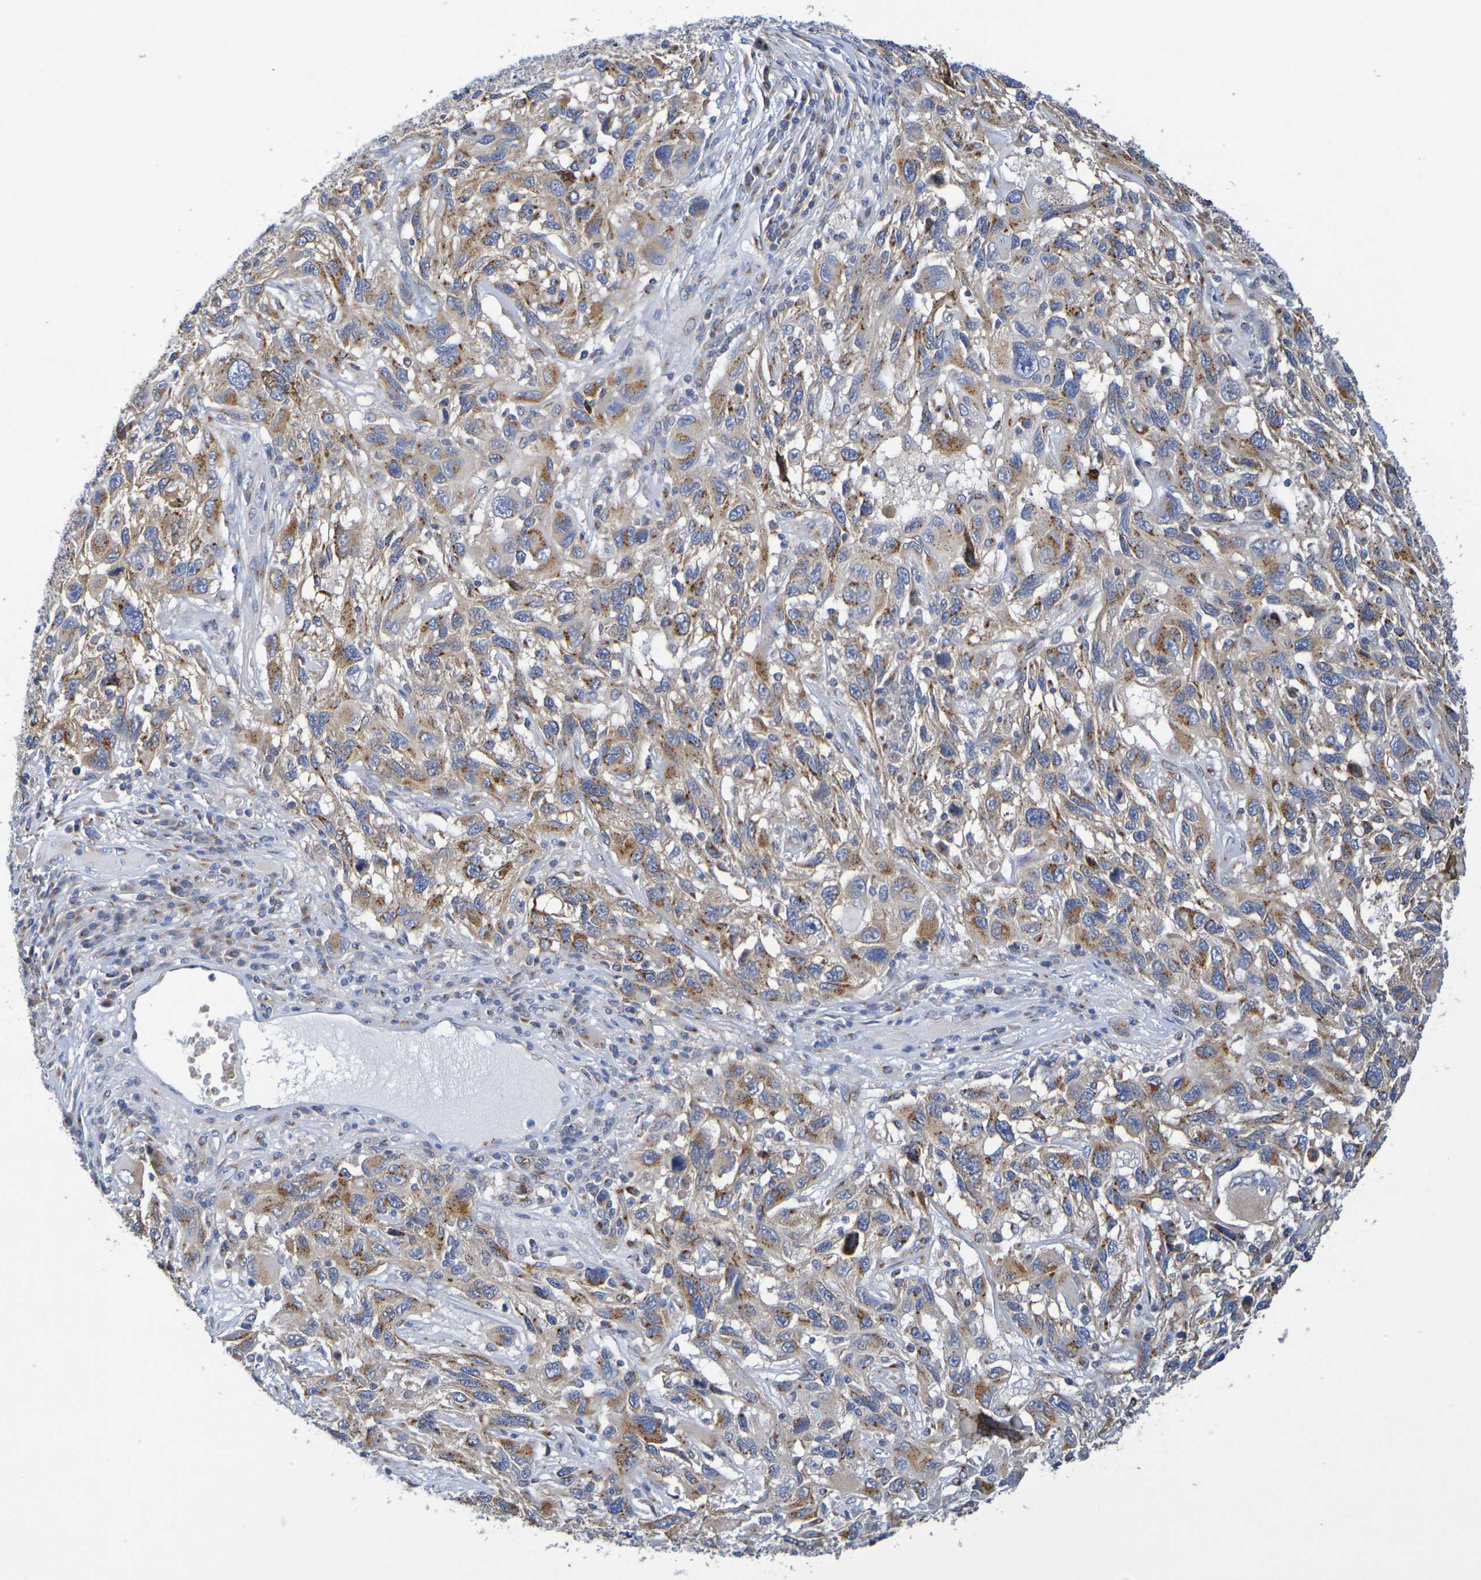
{"staining": {"intensity": "moderate", "quantity": ">75%", "location": "cytoplasmic/membranous"}, "tissue": "melanoma", "cell_type": "Tumor cells", "image_type": "cancer", "snomed": [{"axis": "morphology", "description": "Malignant melanoma, NOS"}, {"axis": "topography", "description": "Skin"}], "caption": "Immunohistochemistry of melanoma reveals medium levels of moderate cytoplasmic/membranous staining in approximately >75% of tumor cells.", "gene": "DCP2", "patient": {"sex": "male", "age": 53}}